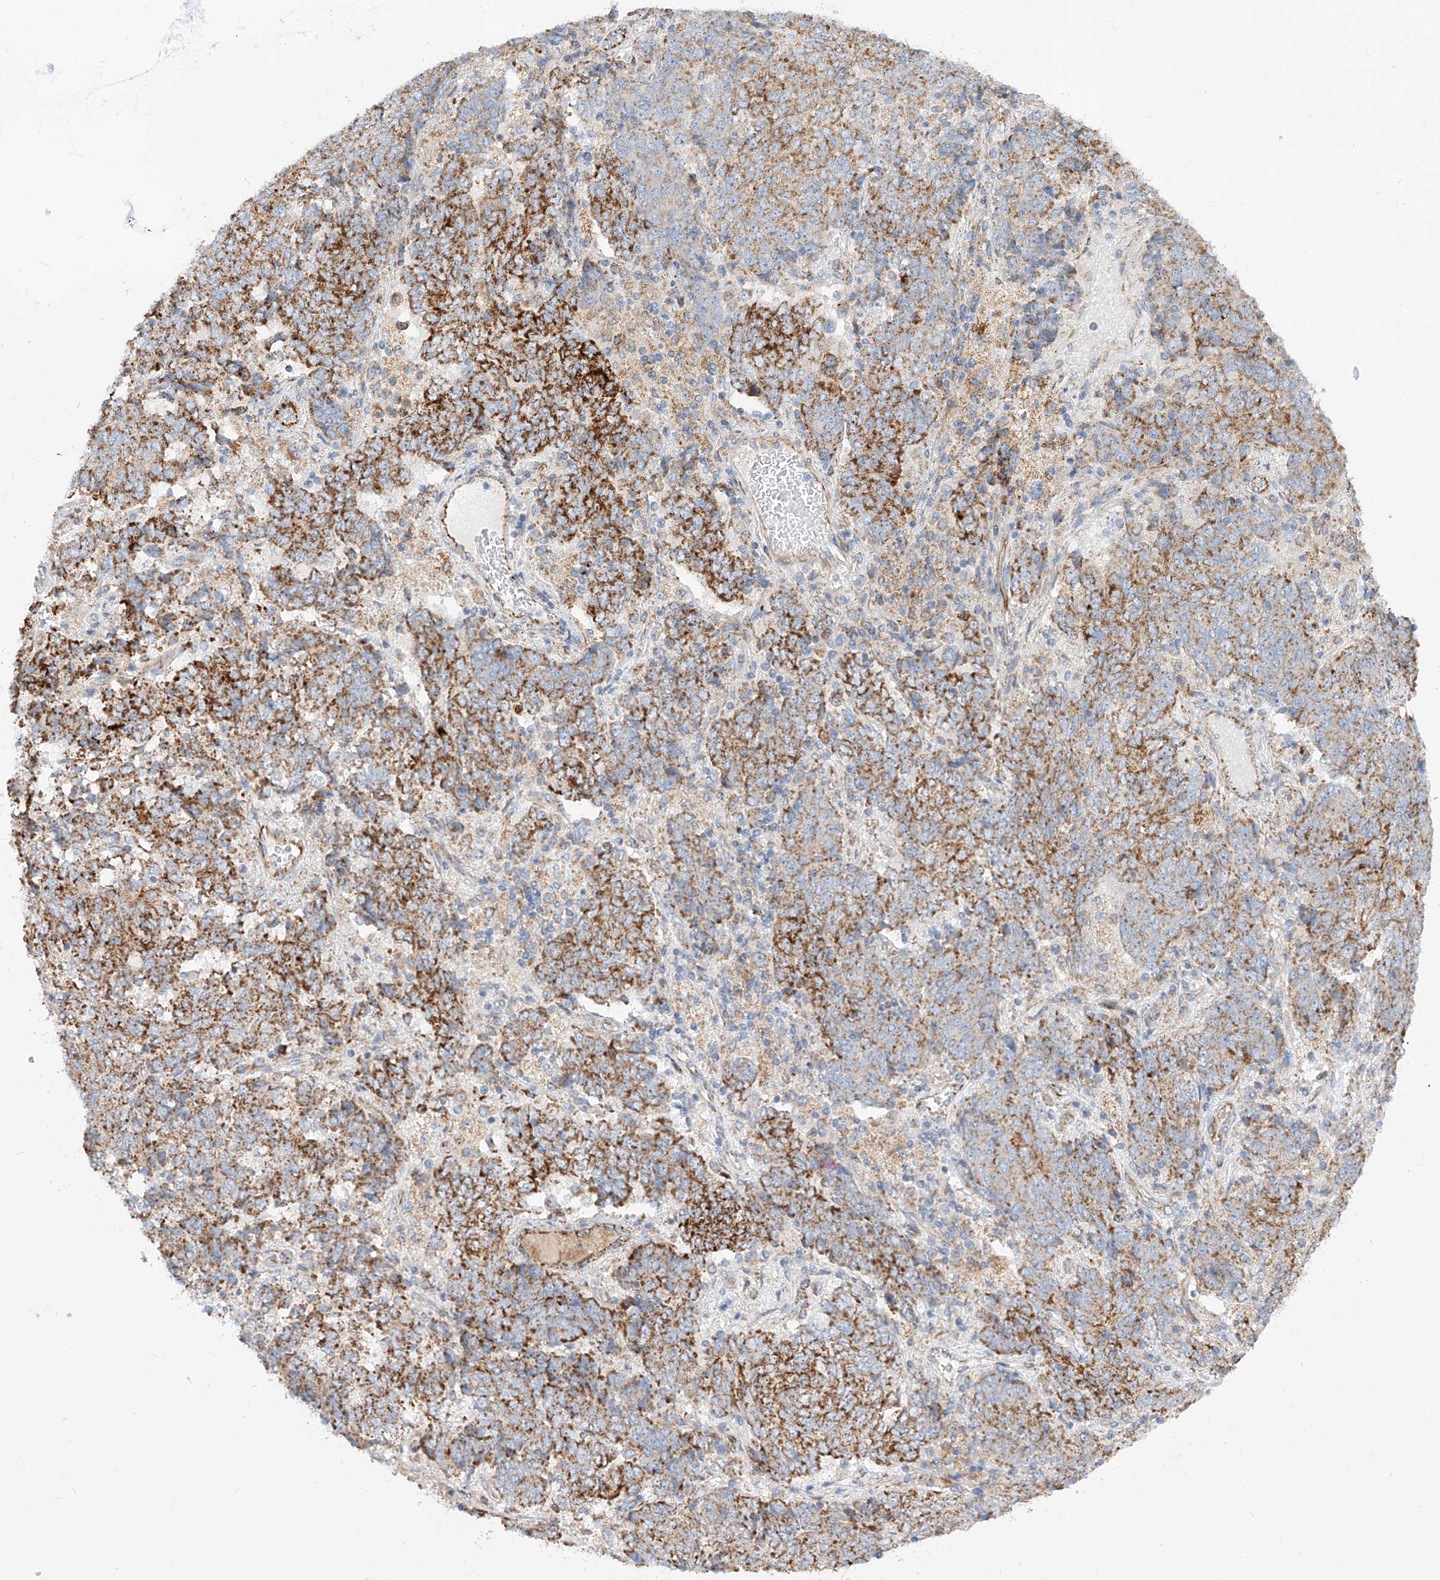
{"staining": {"intensity": "strong", "quantity": ">75%", "location": "cytoplasmic/membranous"}, "tissue": "endometrial cancer", "cell_type": "Tumor cells", "image_type": "cancer", "snomed": [{"axis": "morphology", "description": "Adenocarcinoma, NOS"}, {"axis": "topography", "description": "Endometrium"}], "caption": "Strong cytoplasmic/membranous expression is identified in approximately >75% of tumor cells in adenocarcinoma (endometrial).", "gene": "CST9", "patient": {"sex": "female", "age": 80}}